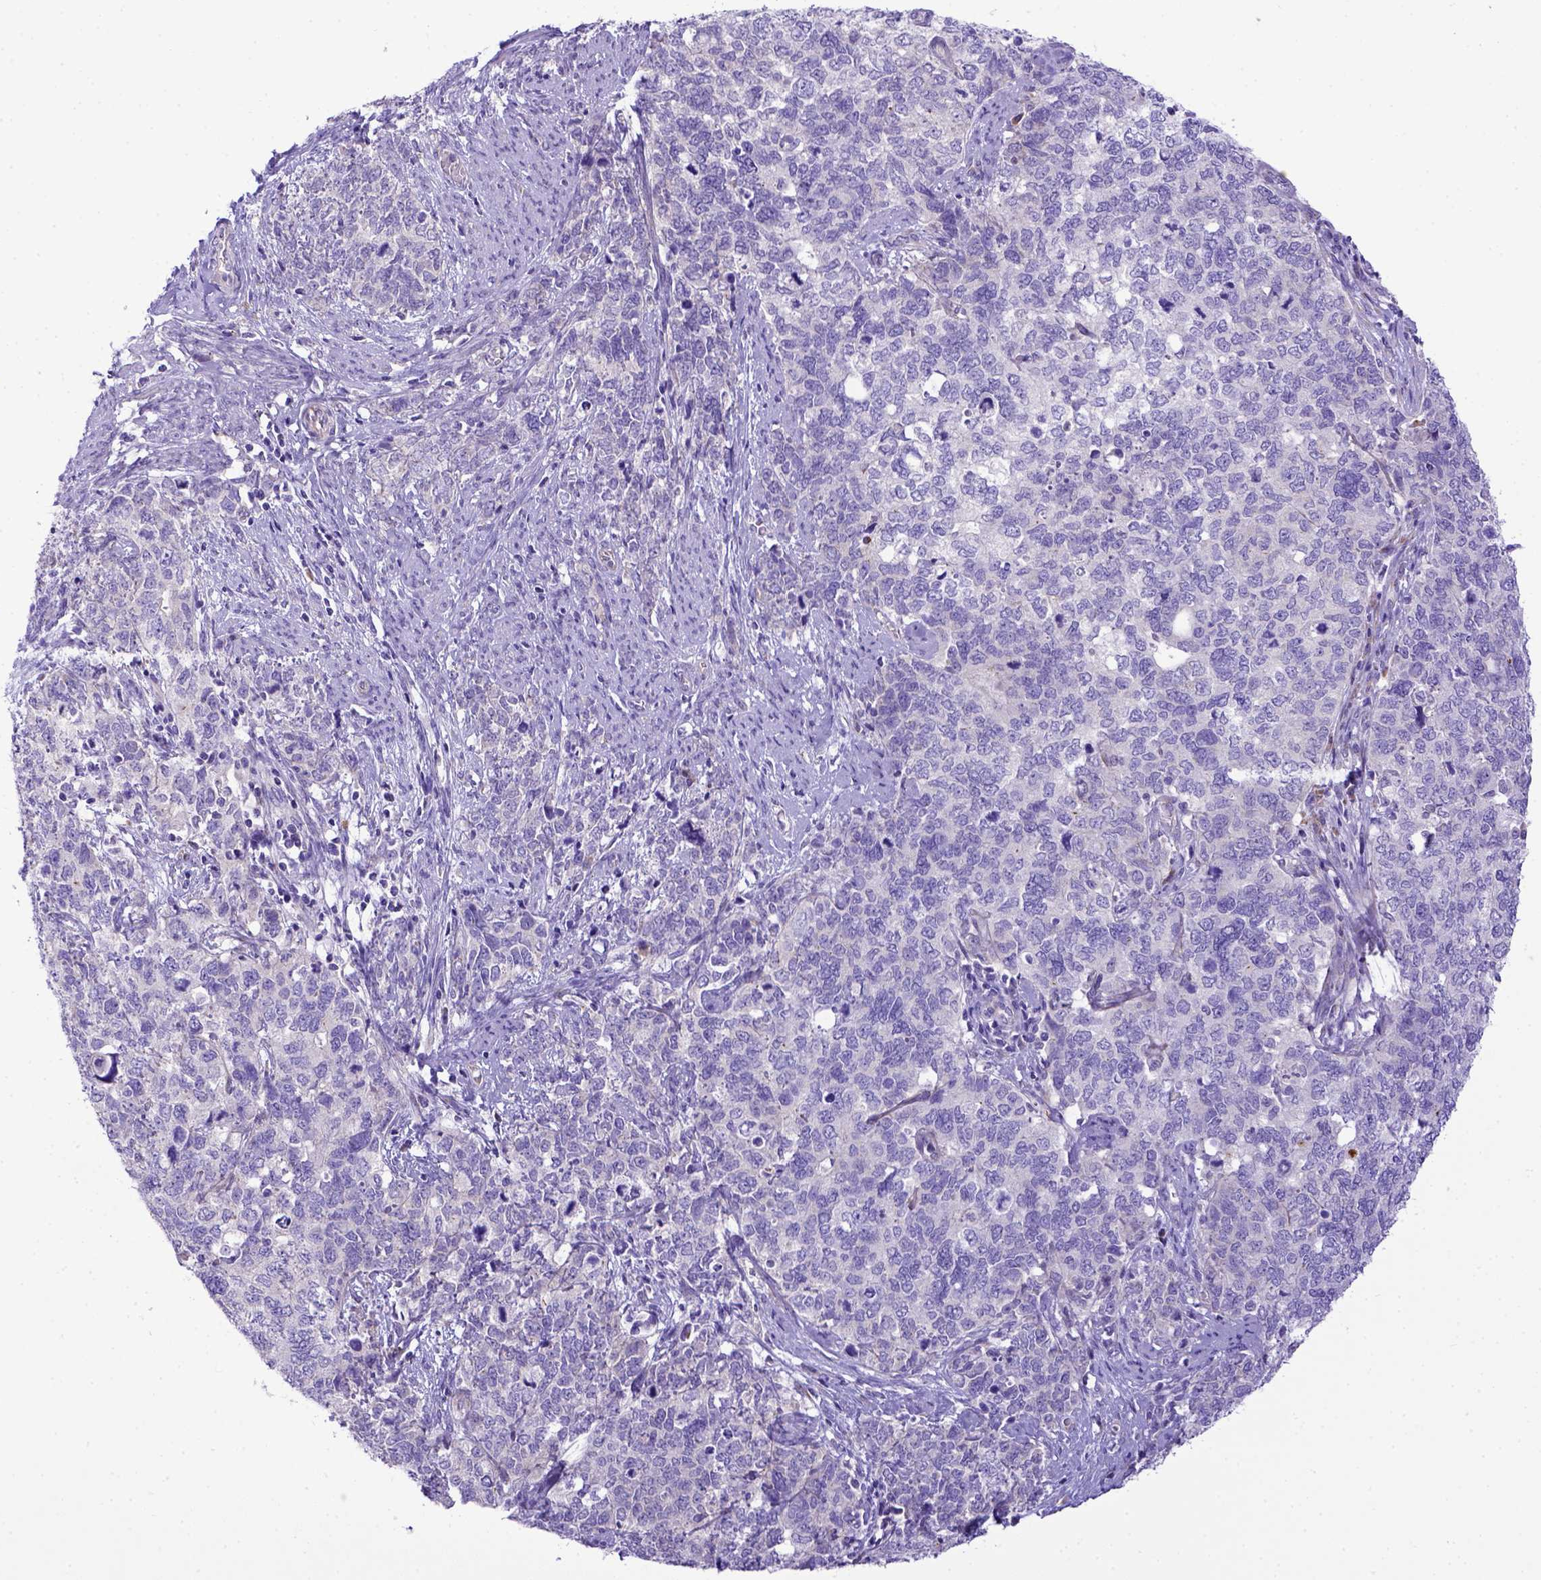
{"staining": {"intensity": "negative", "quantity": "none", "location": "none"}, "tissue": "cervical cancer", "cell_type": "Tumor cells", "image_type": "cancer", "snomed": [{"axis": "morphology", "description": "Squamous cell carcinoma, NOS"}, {"axis": "topography", "description": "Cervix"}], "caption": "Cervical squamous cell carcinoma stained for a protein using IHC demonstrates no staining tumor cells.", "gene": "CFAP300", "patient": {"sex": "female", "age": 63}}